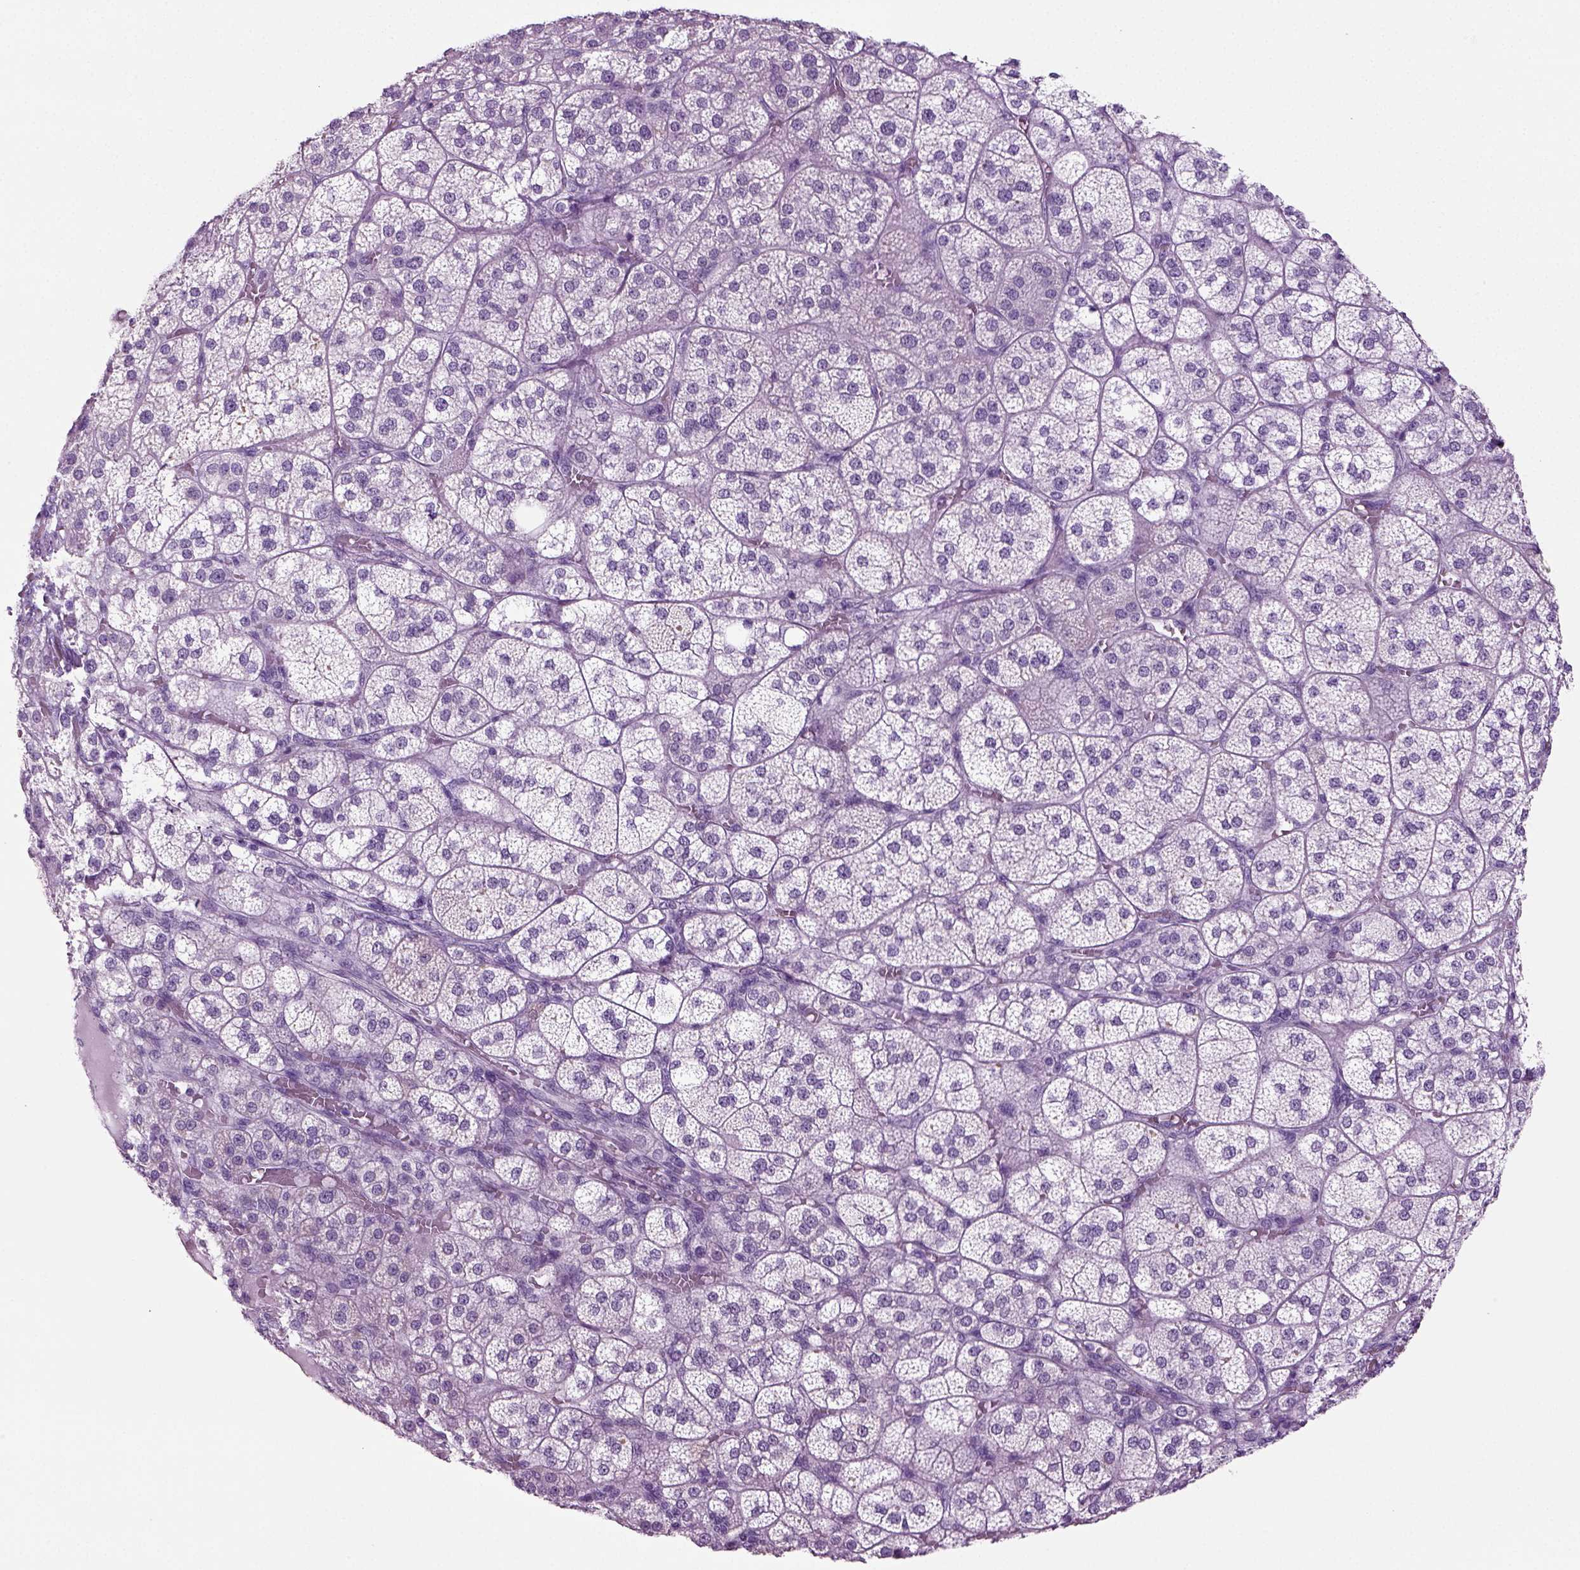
{"staining": {"intensity": "negative", "quantity": "none", "location": "none"}, "tissue": "adrenal gland", "cell_type": "Glandular cells", "image_type": "normal", "snomed": [{"axis": "morphology", "description": "Normal tissue, NOS"}, {"axis": "topography", "description": "Adrenal gland"}], "caption": "Protein analysis of unremarkable adrenal gland displays no significant expression in glandular cells.", "gene": "CD109", "patient": {"sex": "female", "age": 60}}